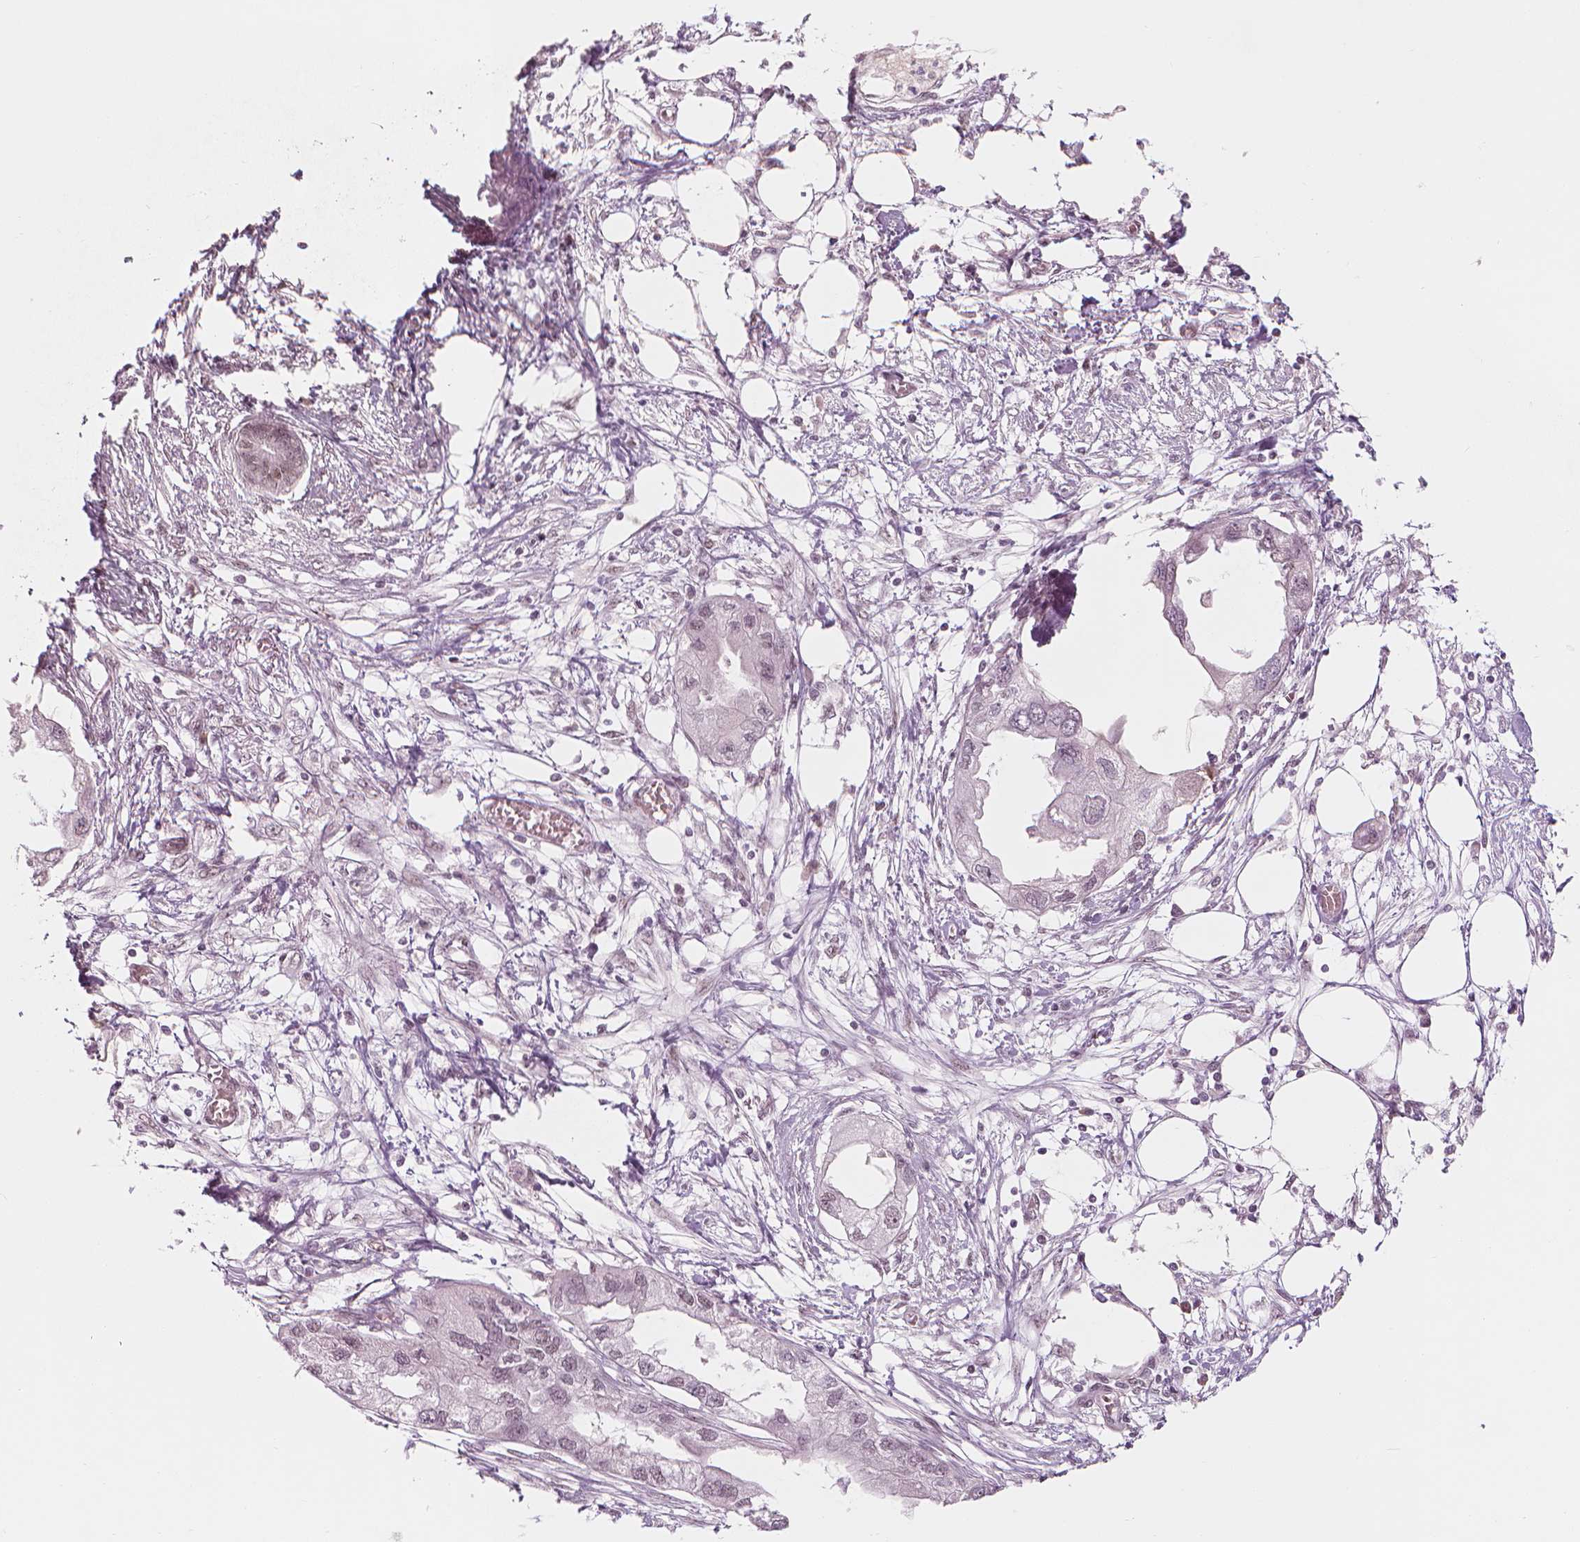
{"staining": {"intensity": "negative", "quantity": "none", "location": "none"}, "tissue": "endometrial cancer", "cell_type": "Tumor cells", "image_type": "cancer", "snomed": [{"axis": "morphology", "description": "Adenocarcinoma, NOS"}, {"axis": "morphology", "description": "Adenocarcinoma, metastatic, NOS"}, {"axis": "topography", "description": "Adipose tissue"}, {"axis": "topography", "description": "Endometrium"}], "caption": "An IHC micrograph of endometrial cancer is shown. There is no staining in tumor cells of endometrial cancer.", "gene": "ELF2", "patient": {"sex": "female", "age": 67}}